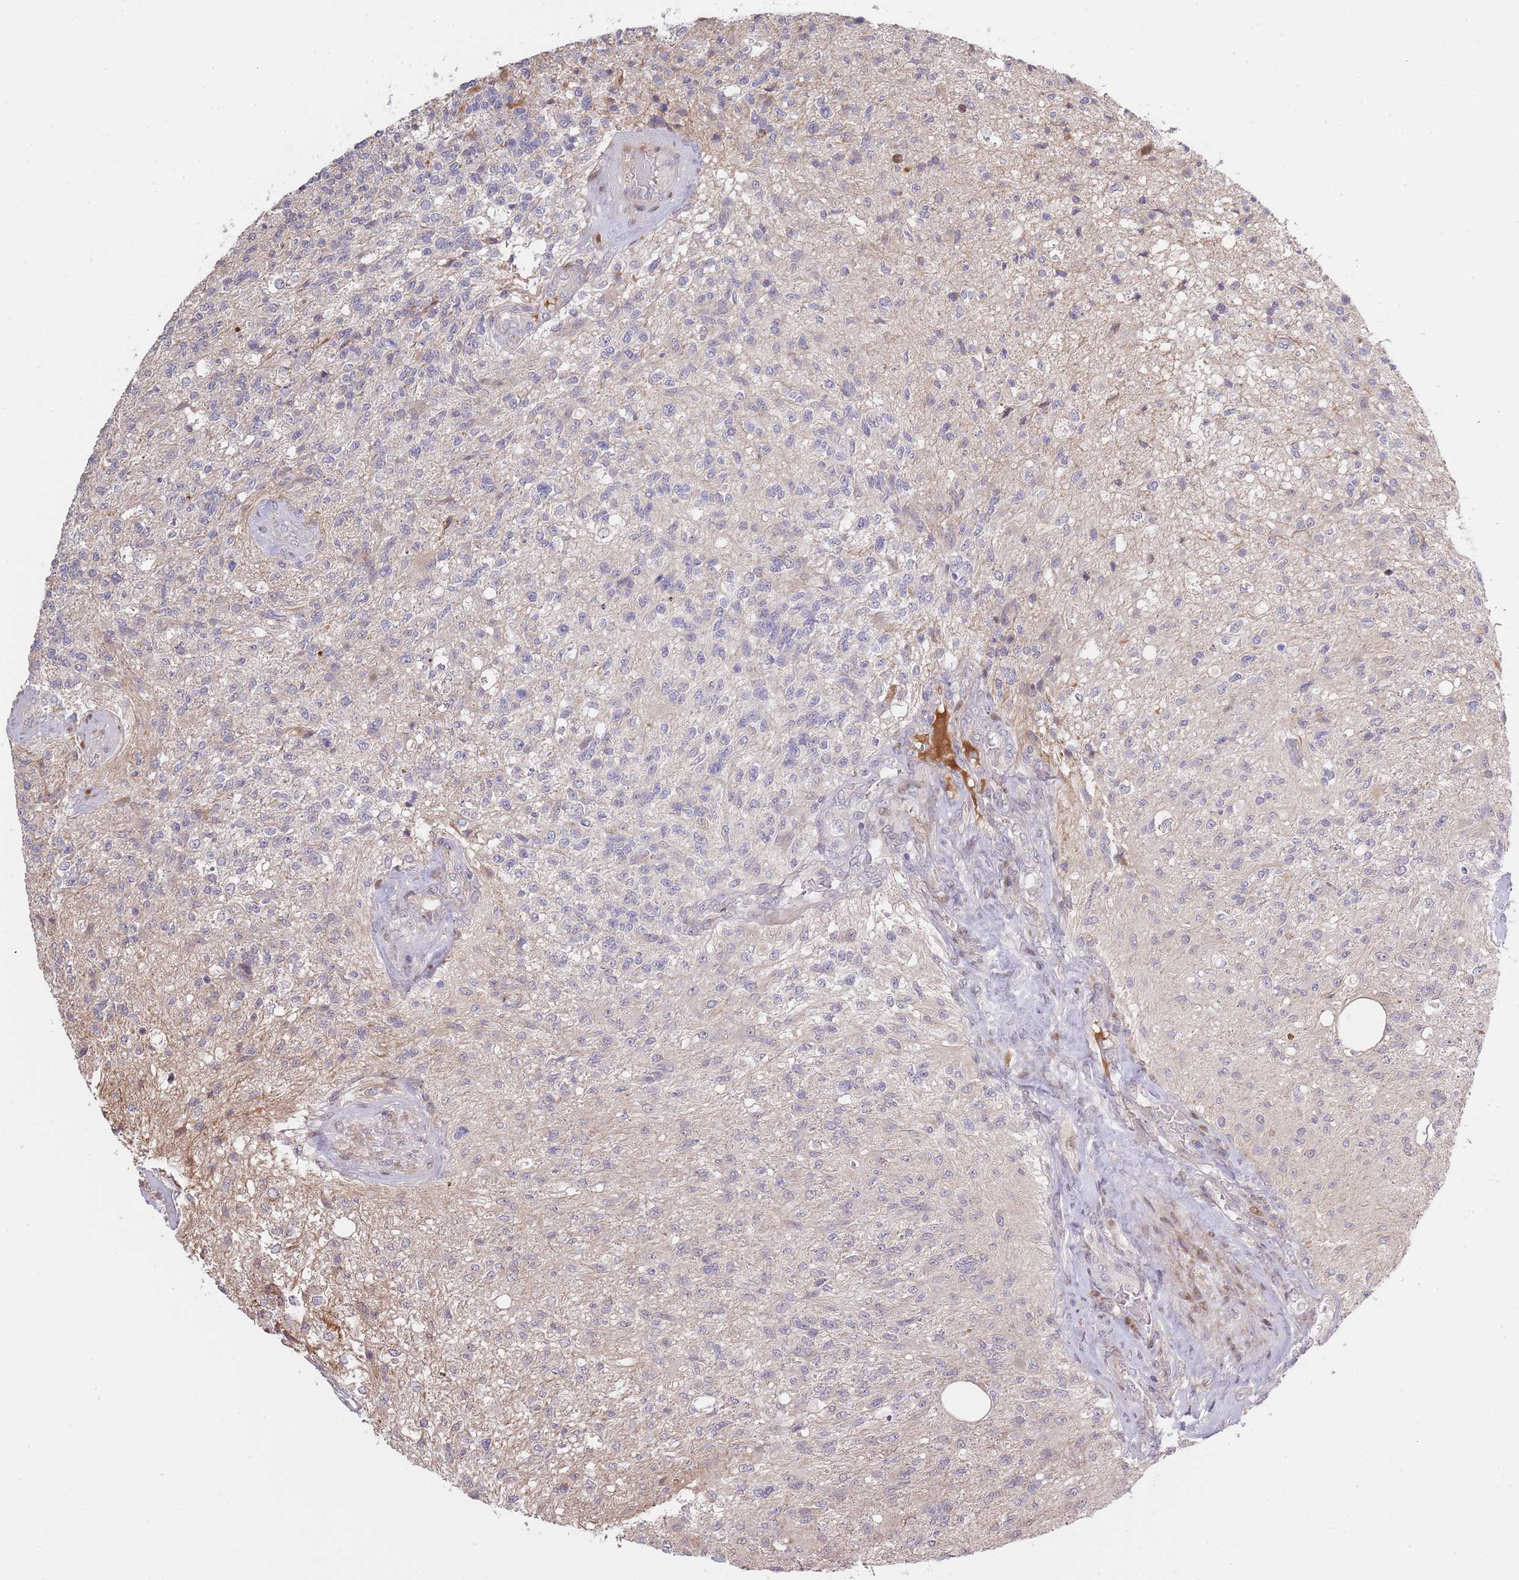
{"staining": {"intensity": "negative", "quantity": "none", "location": "none"}, "tissue": "glioma", "cell_type": "Tumor cells", "image_type": "cancer", "snomed": [{"axis": "morphology", "description": "Glioma, malignant, High grade"}, {"axis": "topography", "description": "Brain"}], "caption": "A high-resolution image shows immunohistochemistry (IHC) staining of glioma, which demonstrates no significant staining in tumor cells. (DAB immunohistochemistry, high magnification).", "gene": "SYNDIG1L", "patient": {"sex": "male", "age": 56}}